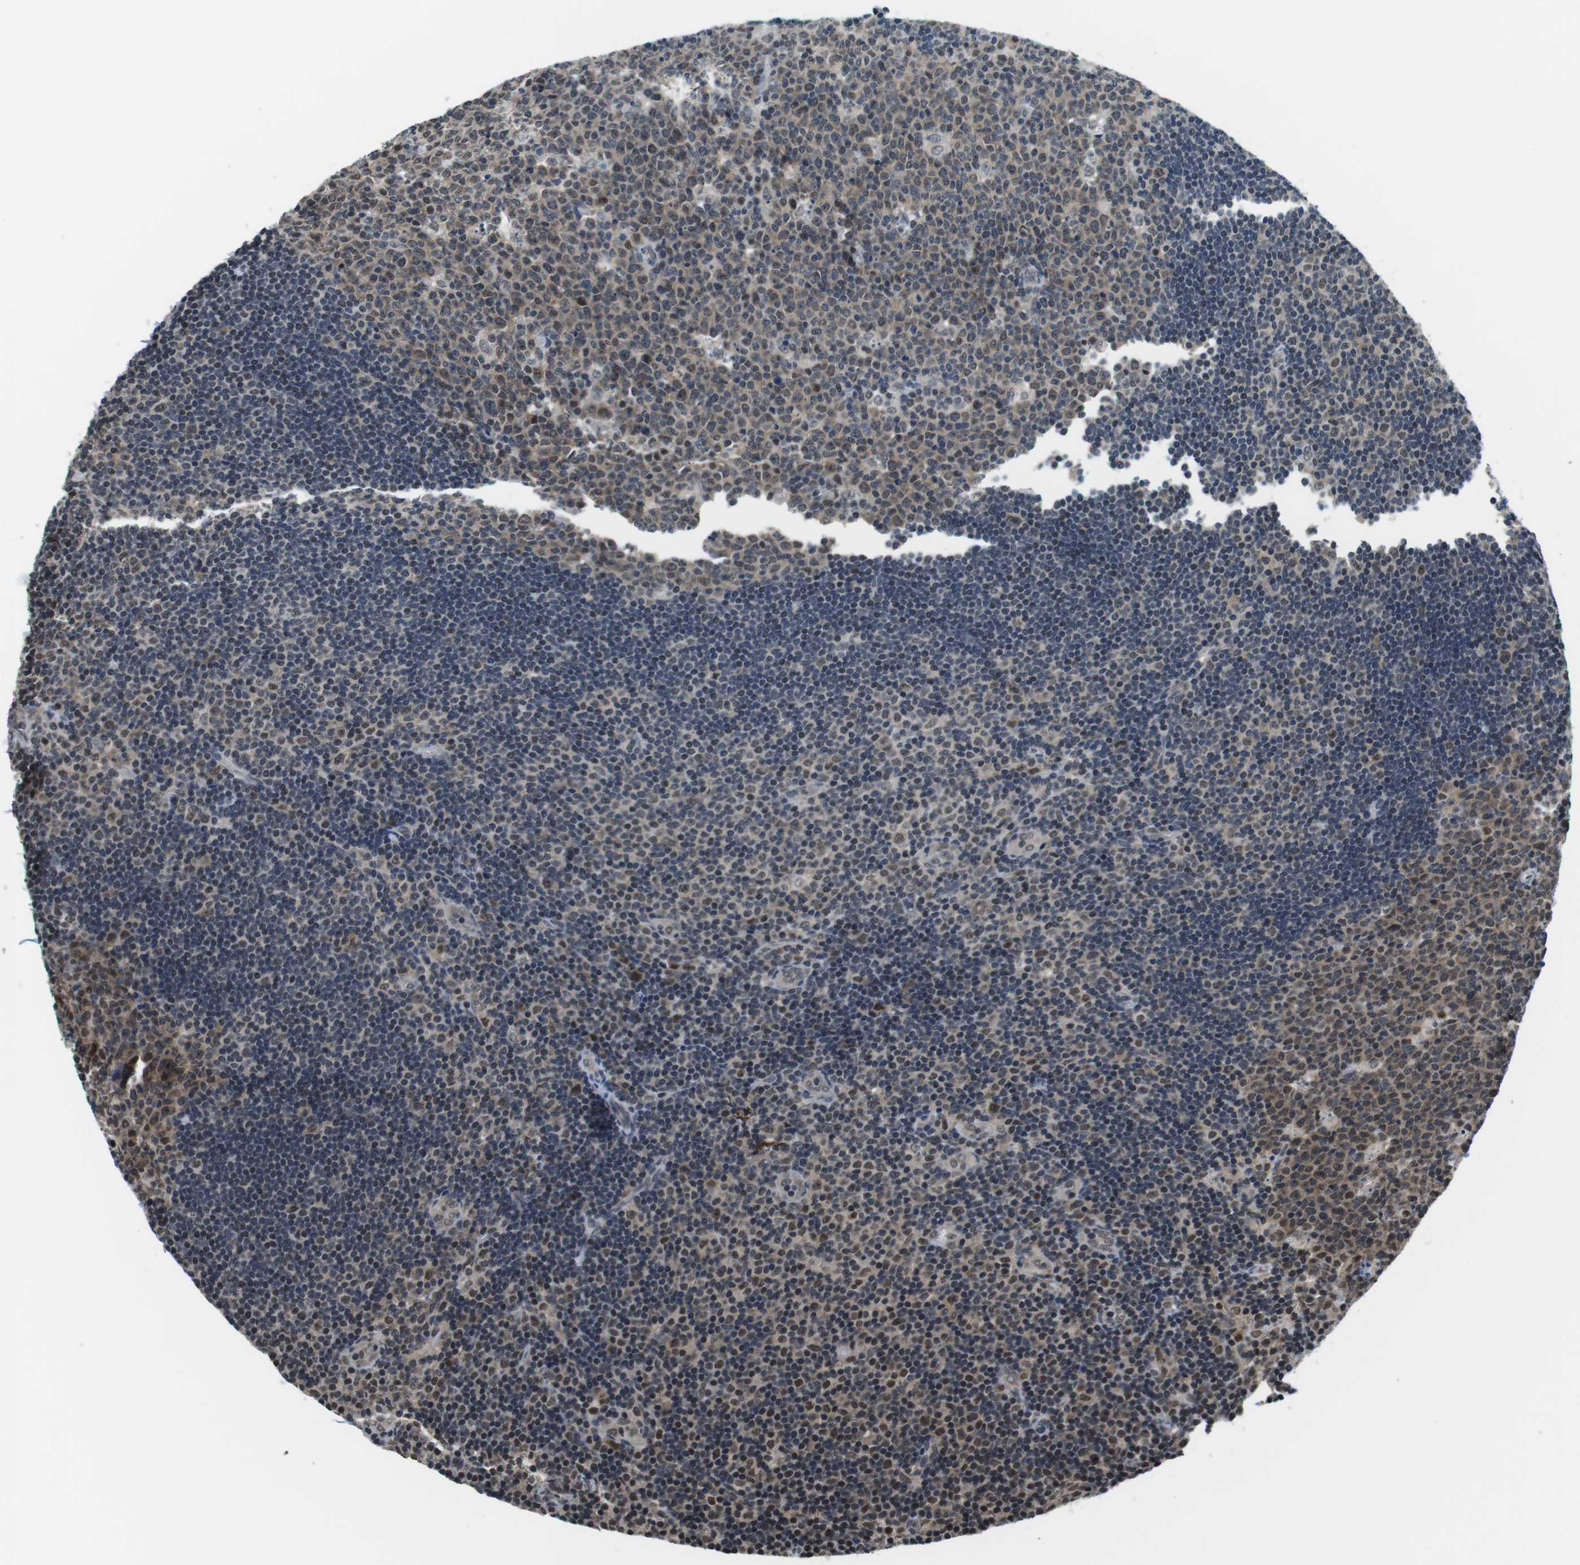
{"staining": {"intensity": "weak", "quantity": ">75%", "location": "cytoplasmic/membranous,nuclear"}, "tissue": "lymph node", "cell_type": "Germinal center cells", "image_type": "normal", "snomed": [{"axis": "morphology", "description": "Normal tissue, NOS"}, {"axis": "topography", "description": "Lymph node"}, {"axis": "topography", "description": "Salivary gland"}], "caption": "Human lymph node stained with a brown dye shows weak cytoplasmic/membranous,nuclear positive positivity in approximately >75% of germinal center cells.", "gene": "NEK4", "patient": {"sex": "male", "age": 8}}